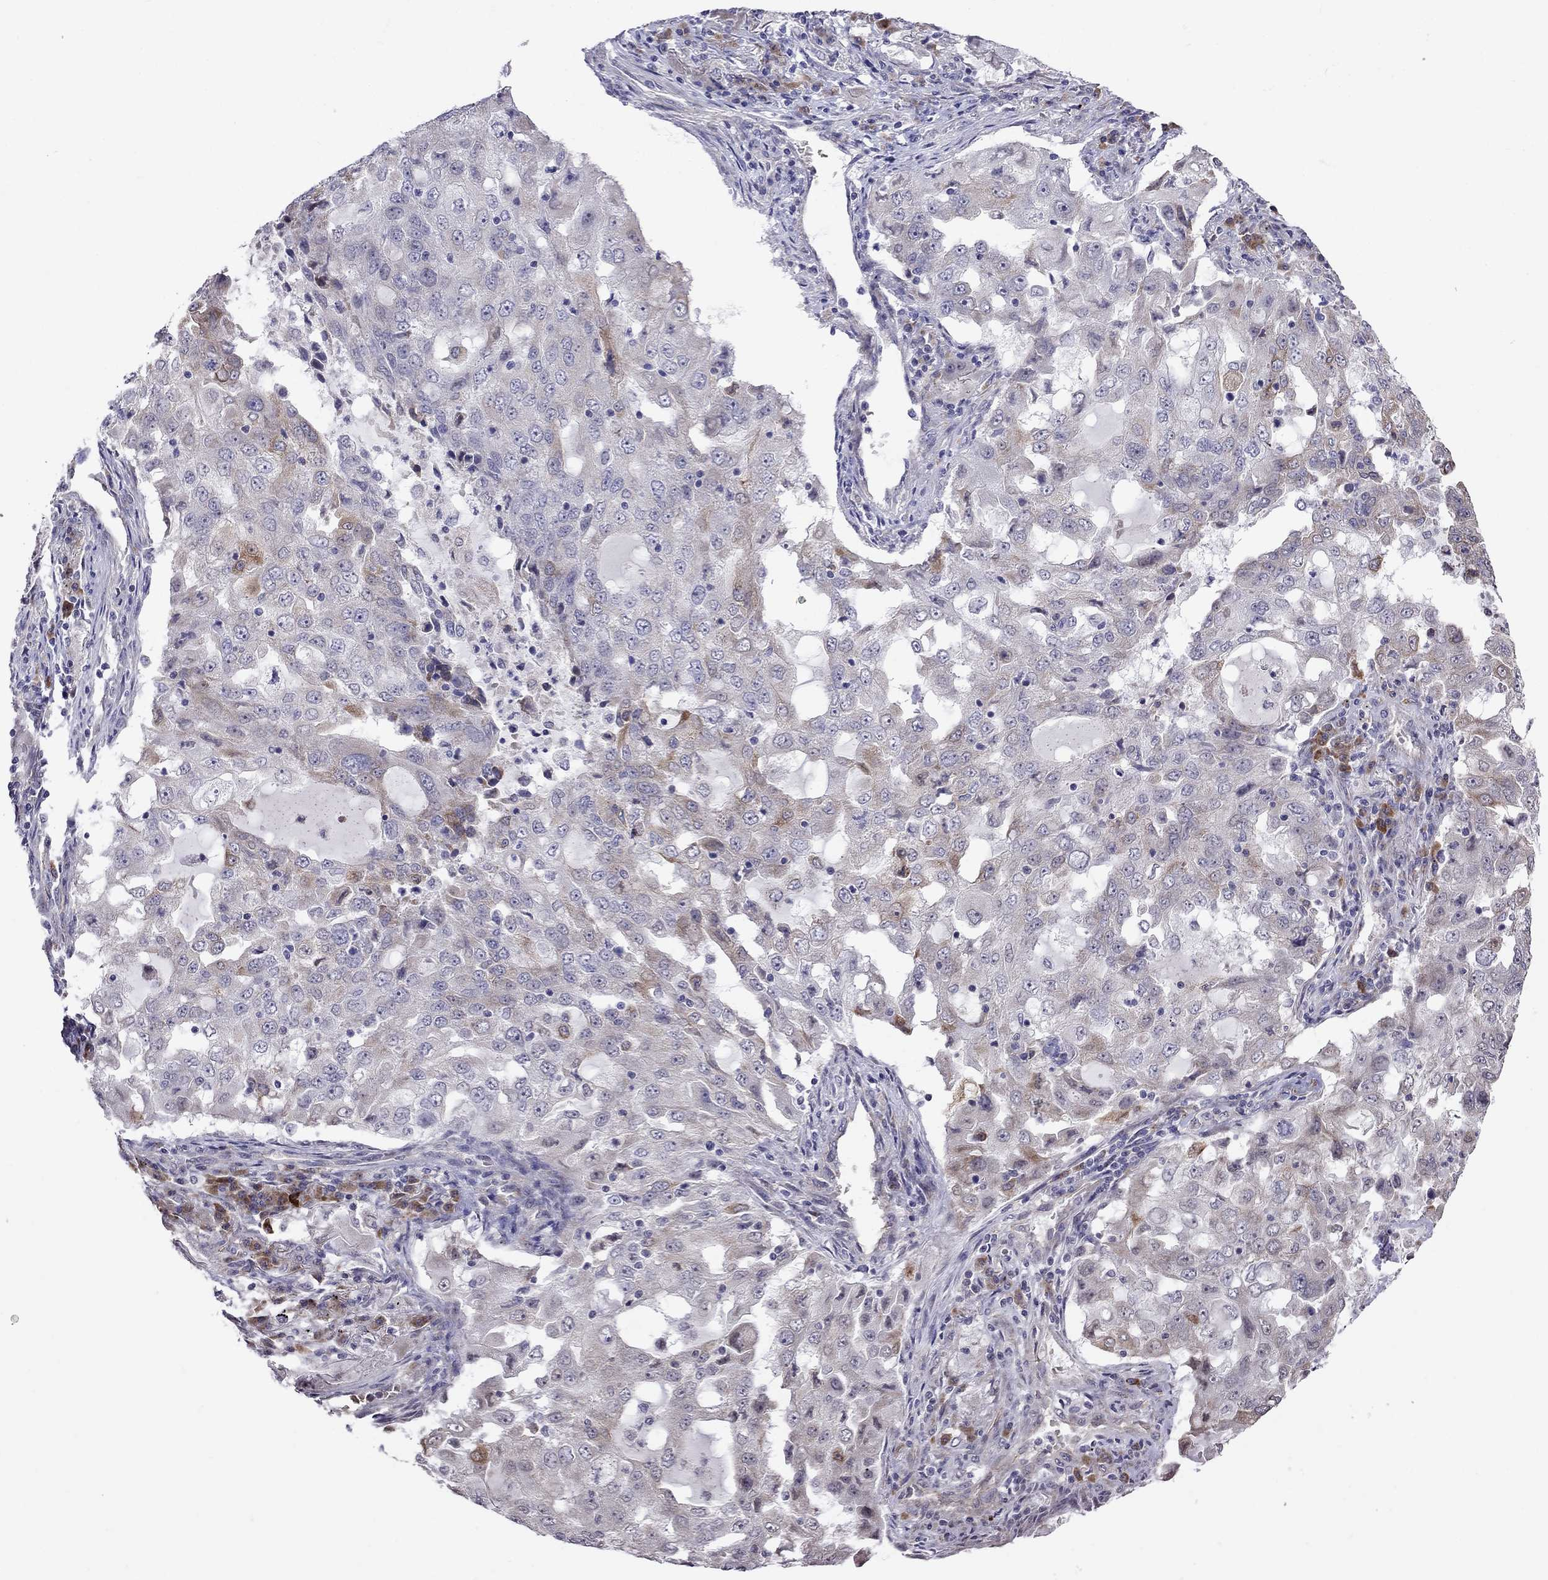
{"staining": {"intensity": "moderate", "quantity": "<25%", "location": "cytoplasmic/membranous"}, "tissue": "lung cancer", "cell_type": "Tumor cells", "image_type": "cancer", "snomed": [{"axis": "morphology", "description": "Adenocarcinoma, NOS"}, {"axis": "topography", "description": "Lung"}], "caption": "DAB (3,3'-diaminobenzidine) immunohistochemical staining of lung cancer demonstrates moderate cytoplasmic/membranous protein expression in approximately <25% of tumor cells.", "gene": "ADAM28", "patient": {"sex": "female", "age": 61}}